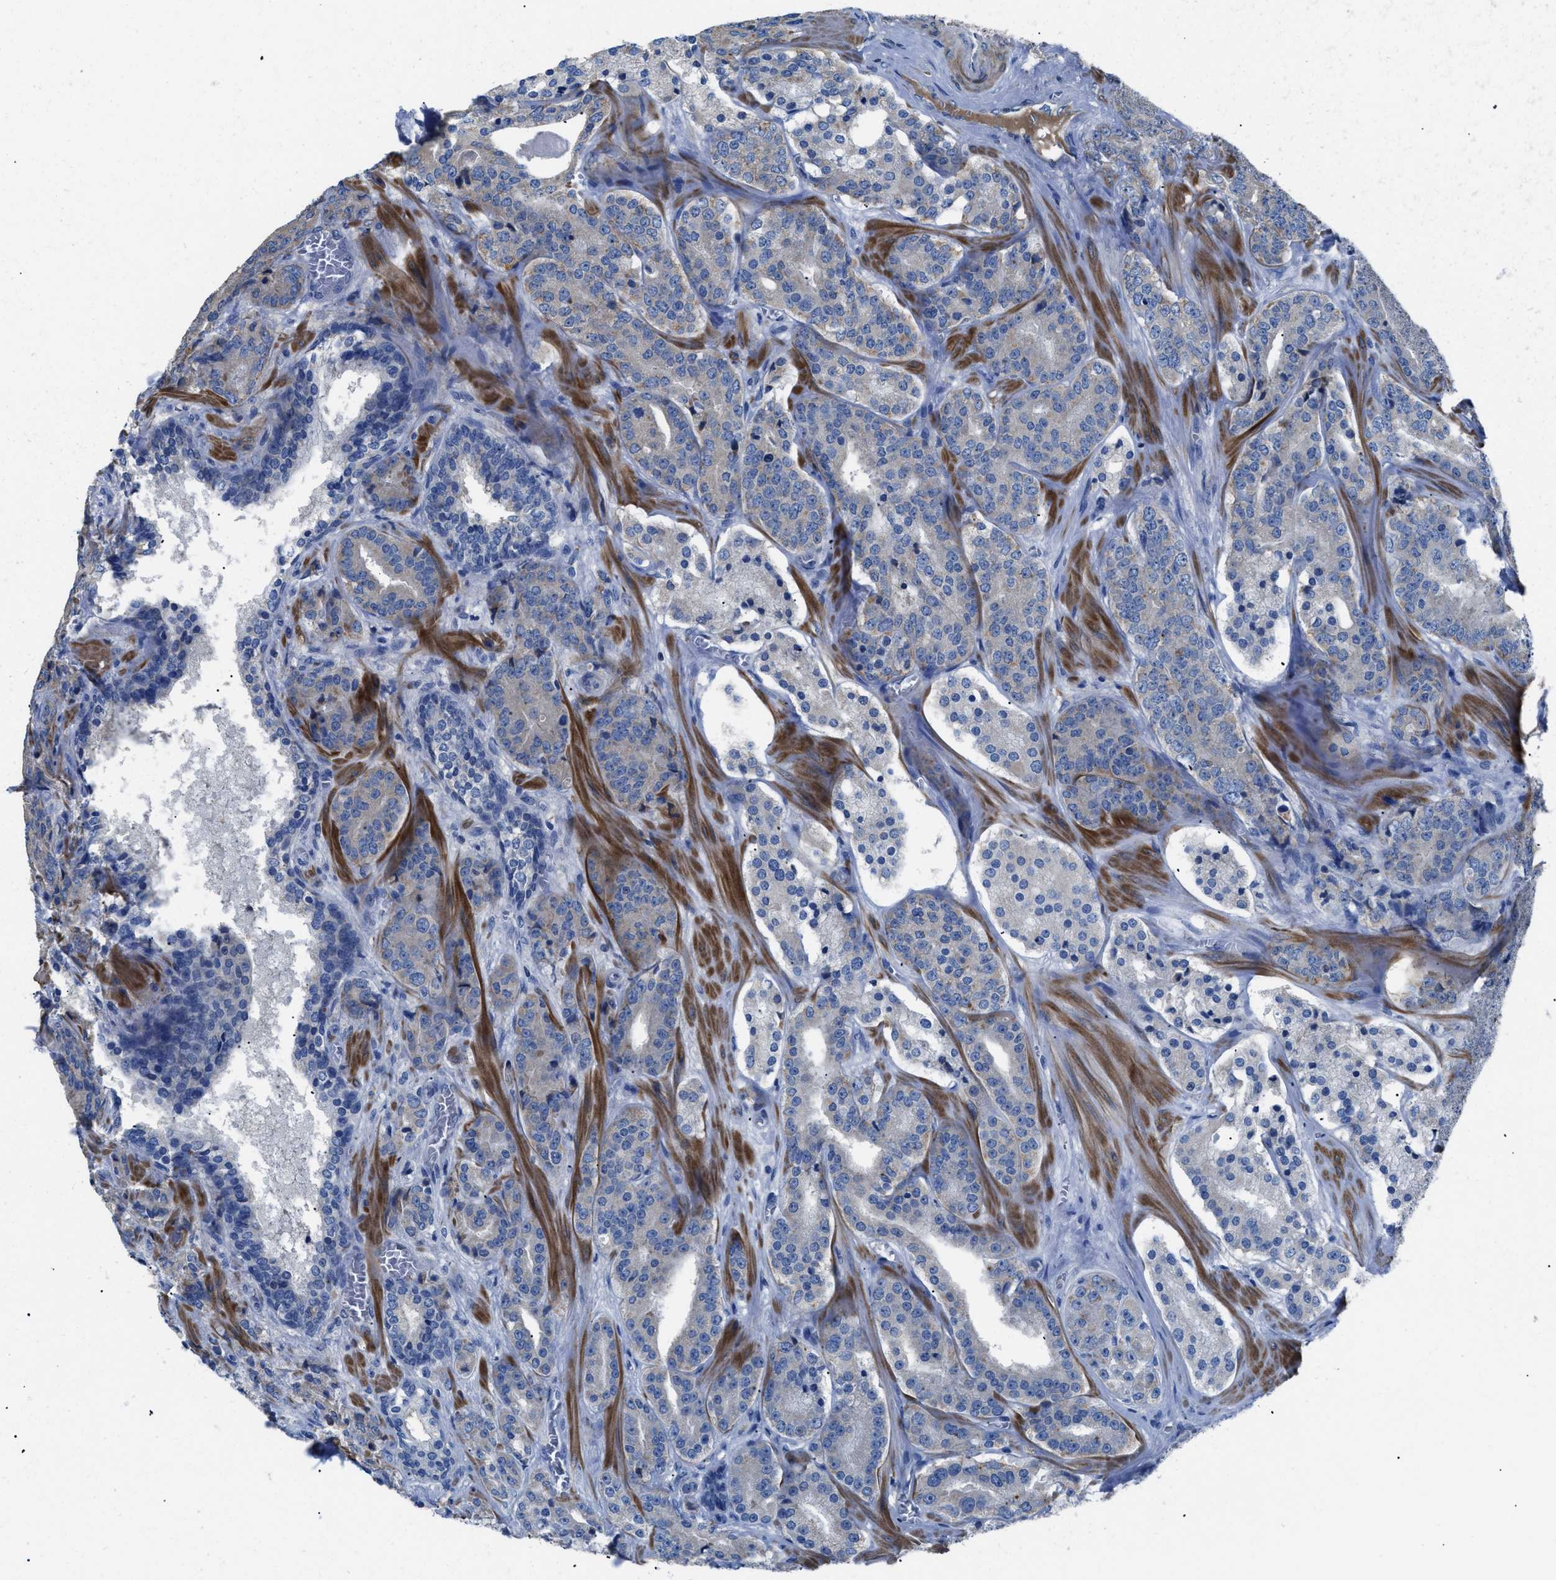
{"staining": {"intensity": "negative", "quantity": "none", "location": "none"}, "tissue": "prostate cancer", "cell_type": "Tumor cells", "image_type": "cancer", "snomed": [{"axis": "morphology", "description": "Adenocarcinoma, High grade"}, {"axis": "topography", "description": "Prostate"}], "caption": "IHC micrograph of neoplastic tissue: prostate adenocarcinoma (high-grade) stained with DAB exhibits no significant protein expression in tumor cells.", "gene": "SGCZ", "patient": {"sex": "male", "age": 60}}